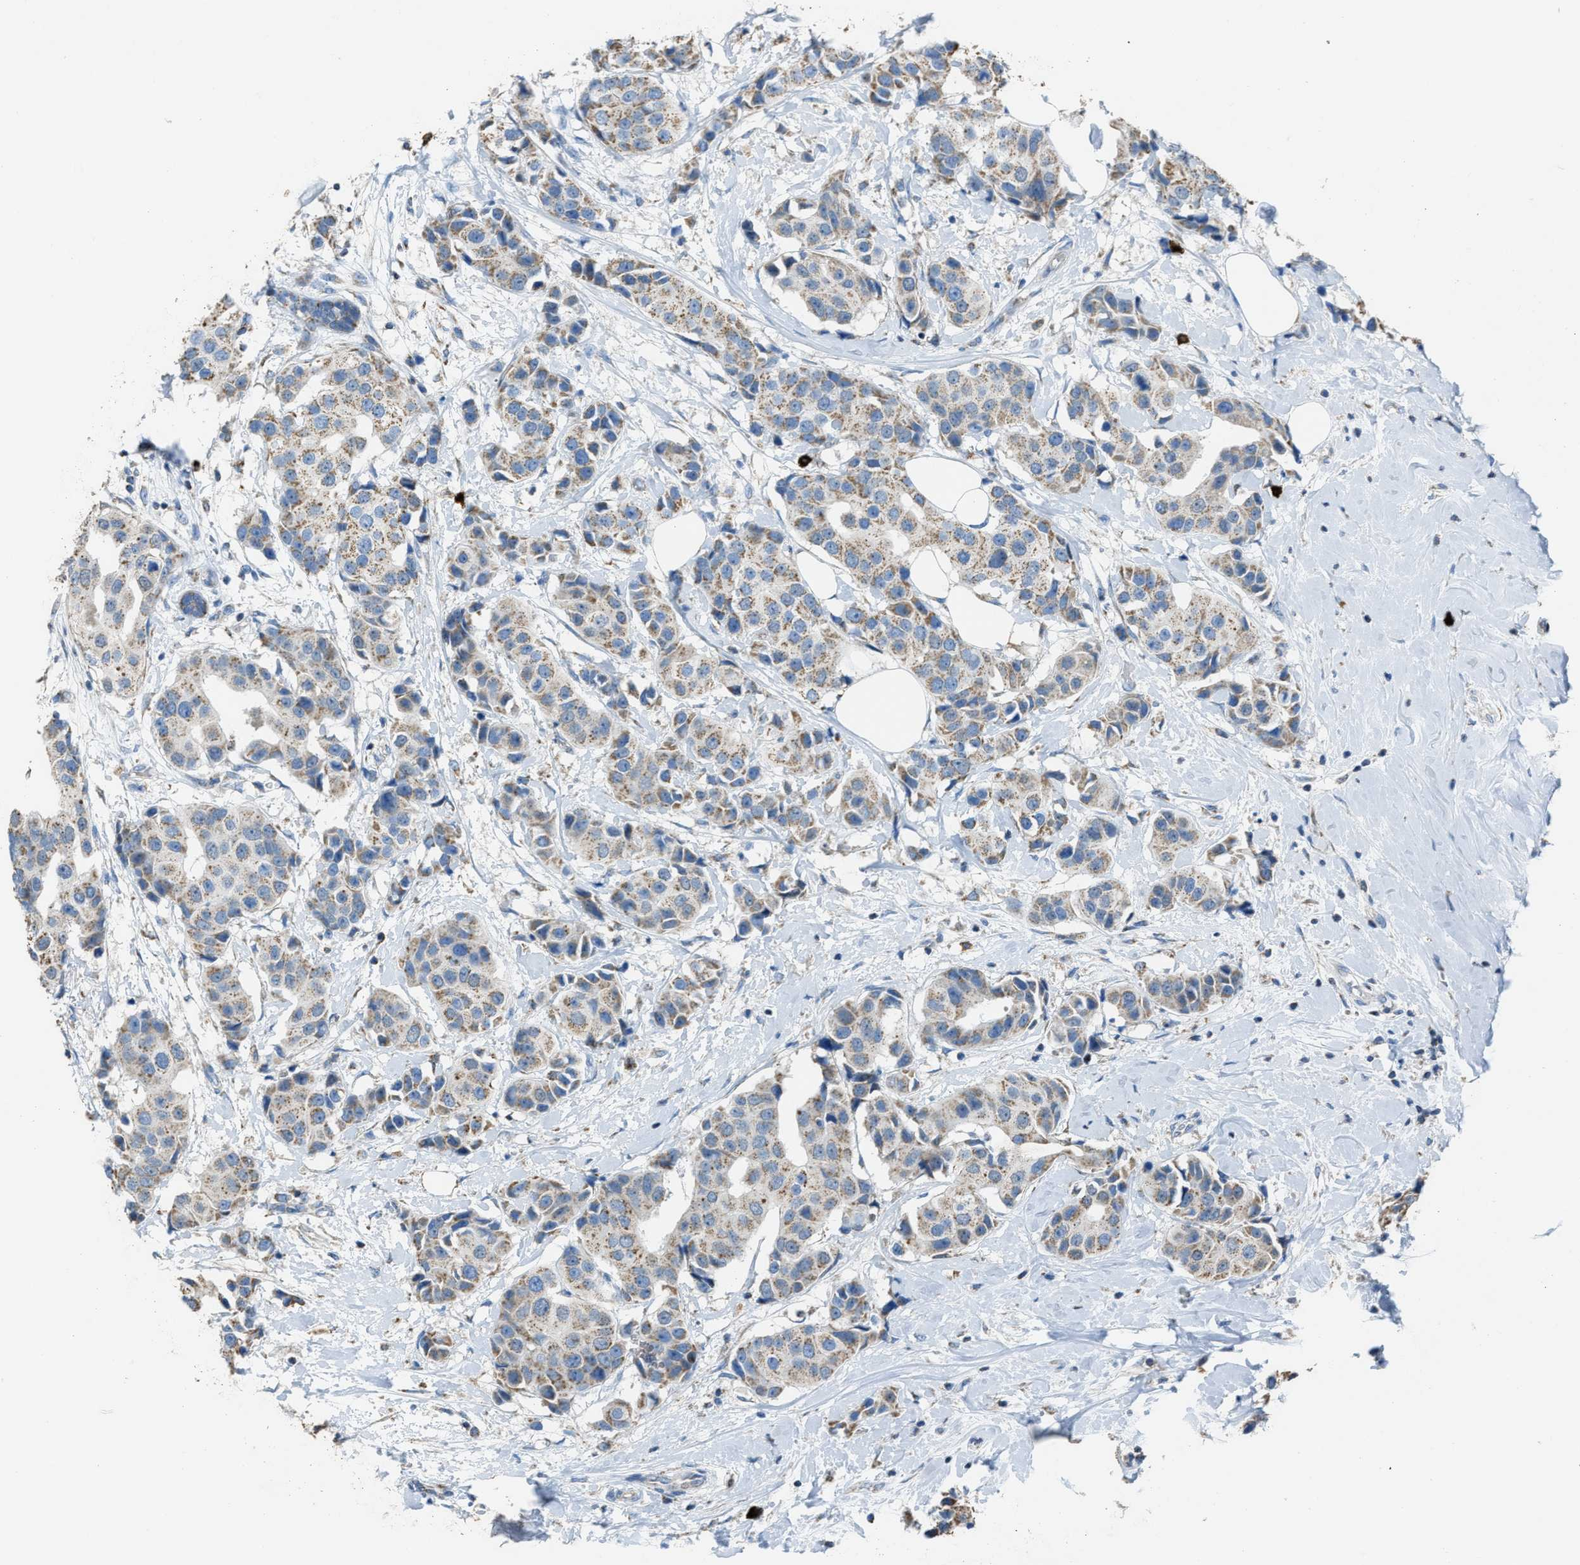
{"staining": {"intensity": "moderate", "quantity": ">75%", "location": "cytoplasmic/membranous"}, "tissue": "breast cancer", "cell_type": "Tumor cells", "image_type": "cancer", "snomed": [{"axis": "morphology", "description": "Normal tissue, NOS"}, {"axis": "morphology", "description": "Duct carcinoma"}, {"axis": "topography", "description": "Breast"}], "caption": "DAB (3,3'-diaminobenzidine) immunohistochemical staining of breast invasive ductal carcinoma shows moderate cytoplasmic/membranous protein positivity in approximately >75% of tumor cells. Using DAB (3,3'-diaminobenzidine) (brown) and hematoxylin (blue) stains, captured at high magnification using brightfield microscopy.", "gene": "SLC25A11", "patient": {"sex": "female", "age": 39}}